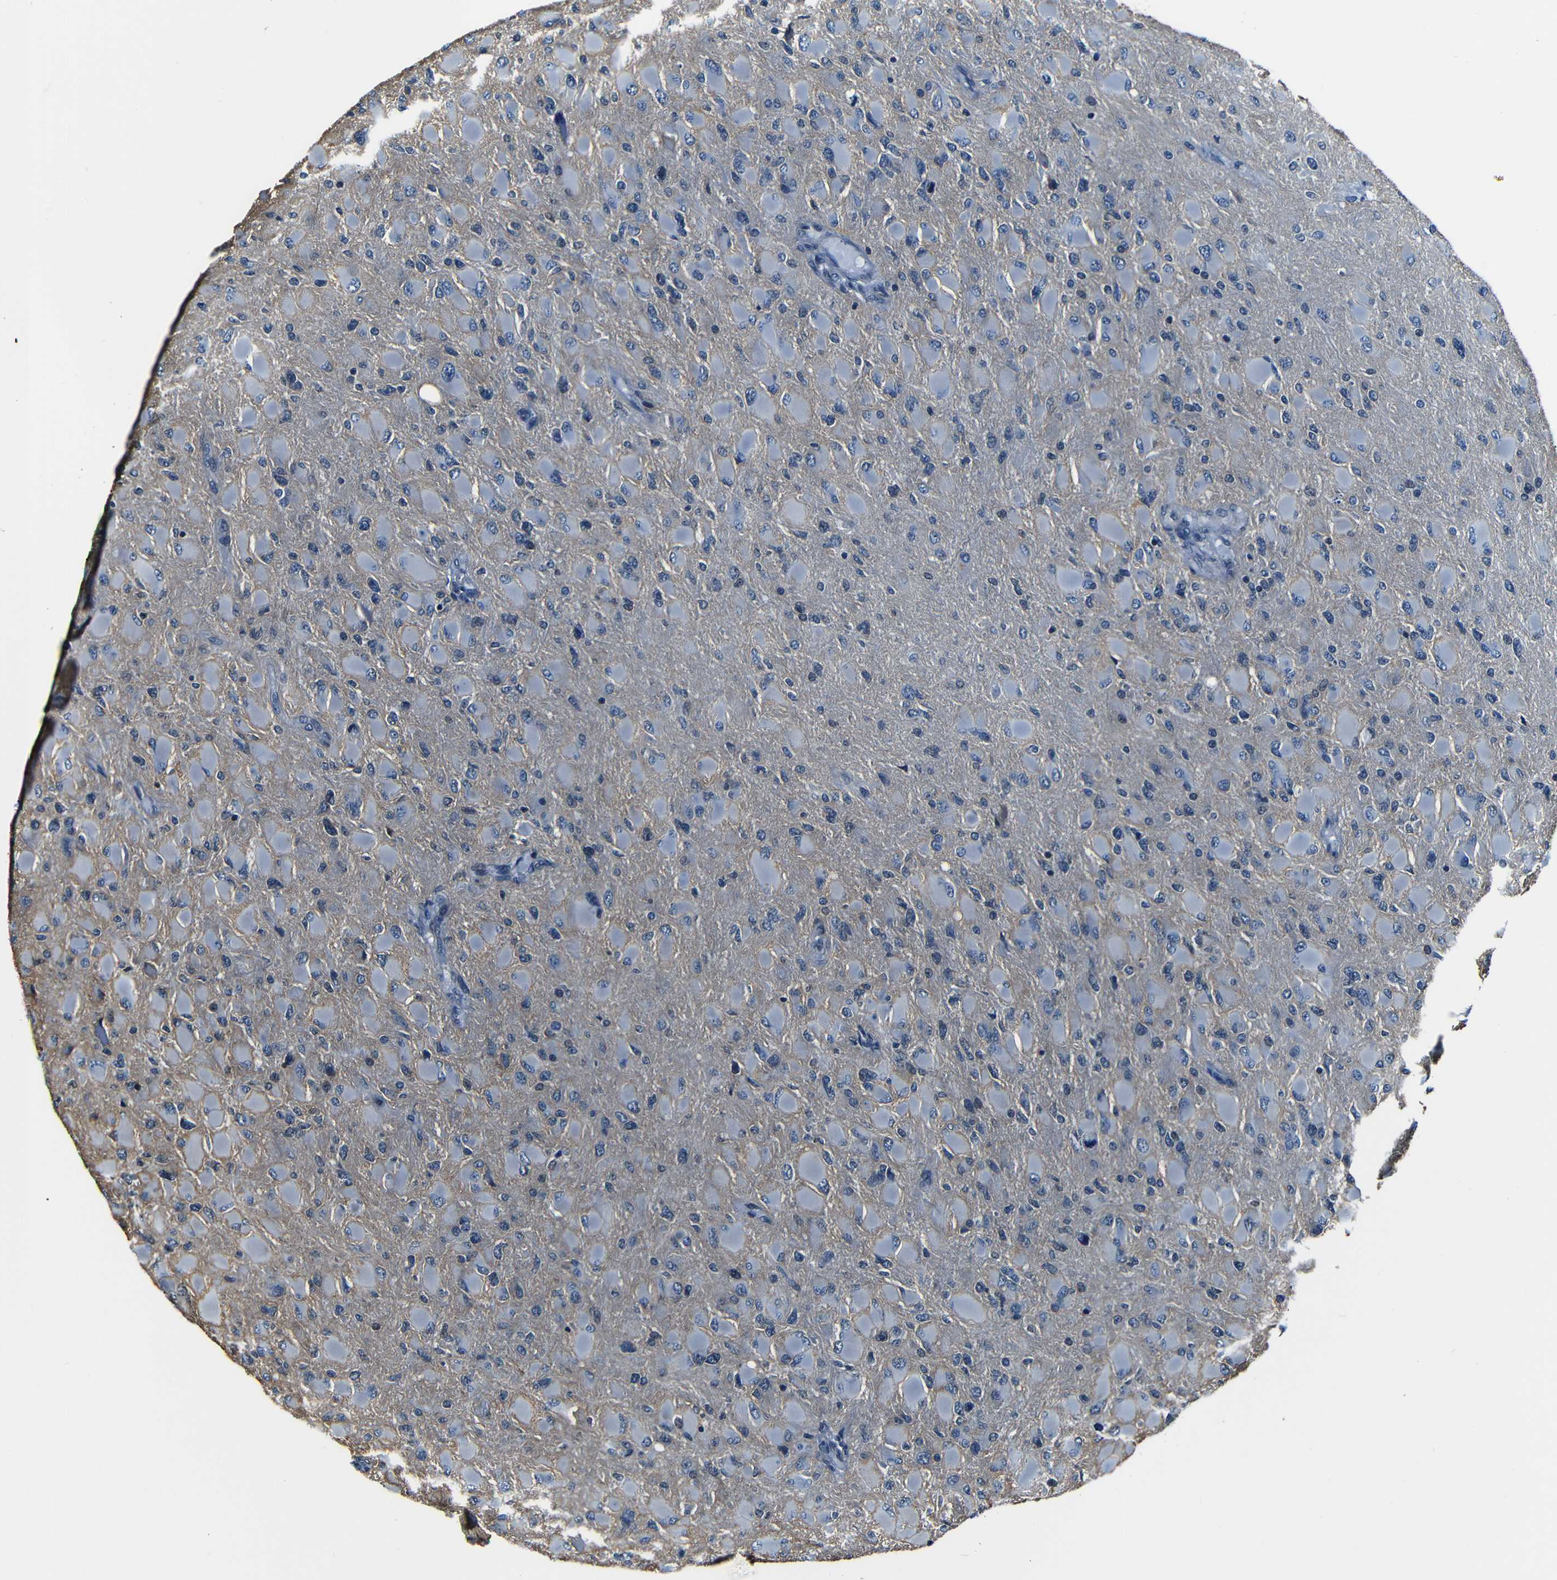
{"staining": {"intensity": "negative", "quantity": "none", "location": "none"}, "tissue": "glioma", "cell_type": "Tumor cells", "image_type": "cancer", "snomed": [{"axis": "morphology", "description": "Glioma, malignant, High grade"}, {"axis": "topography", "description": "Cerebral cortex"}], "caption": "Immunohistochemistry (IHC) of human high-grade glioma (malignant) shows no positivity in tumor cells. (Stains: DAB immunohistochemistry with hematoxylin counter stain, Microscopy: brightfield microscopy at high magnification).", "gene": "NCBP3", "patient": {"sex": "female", "age": 36}}